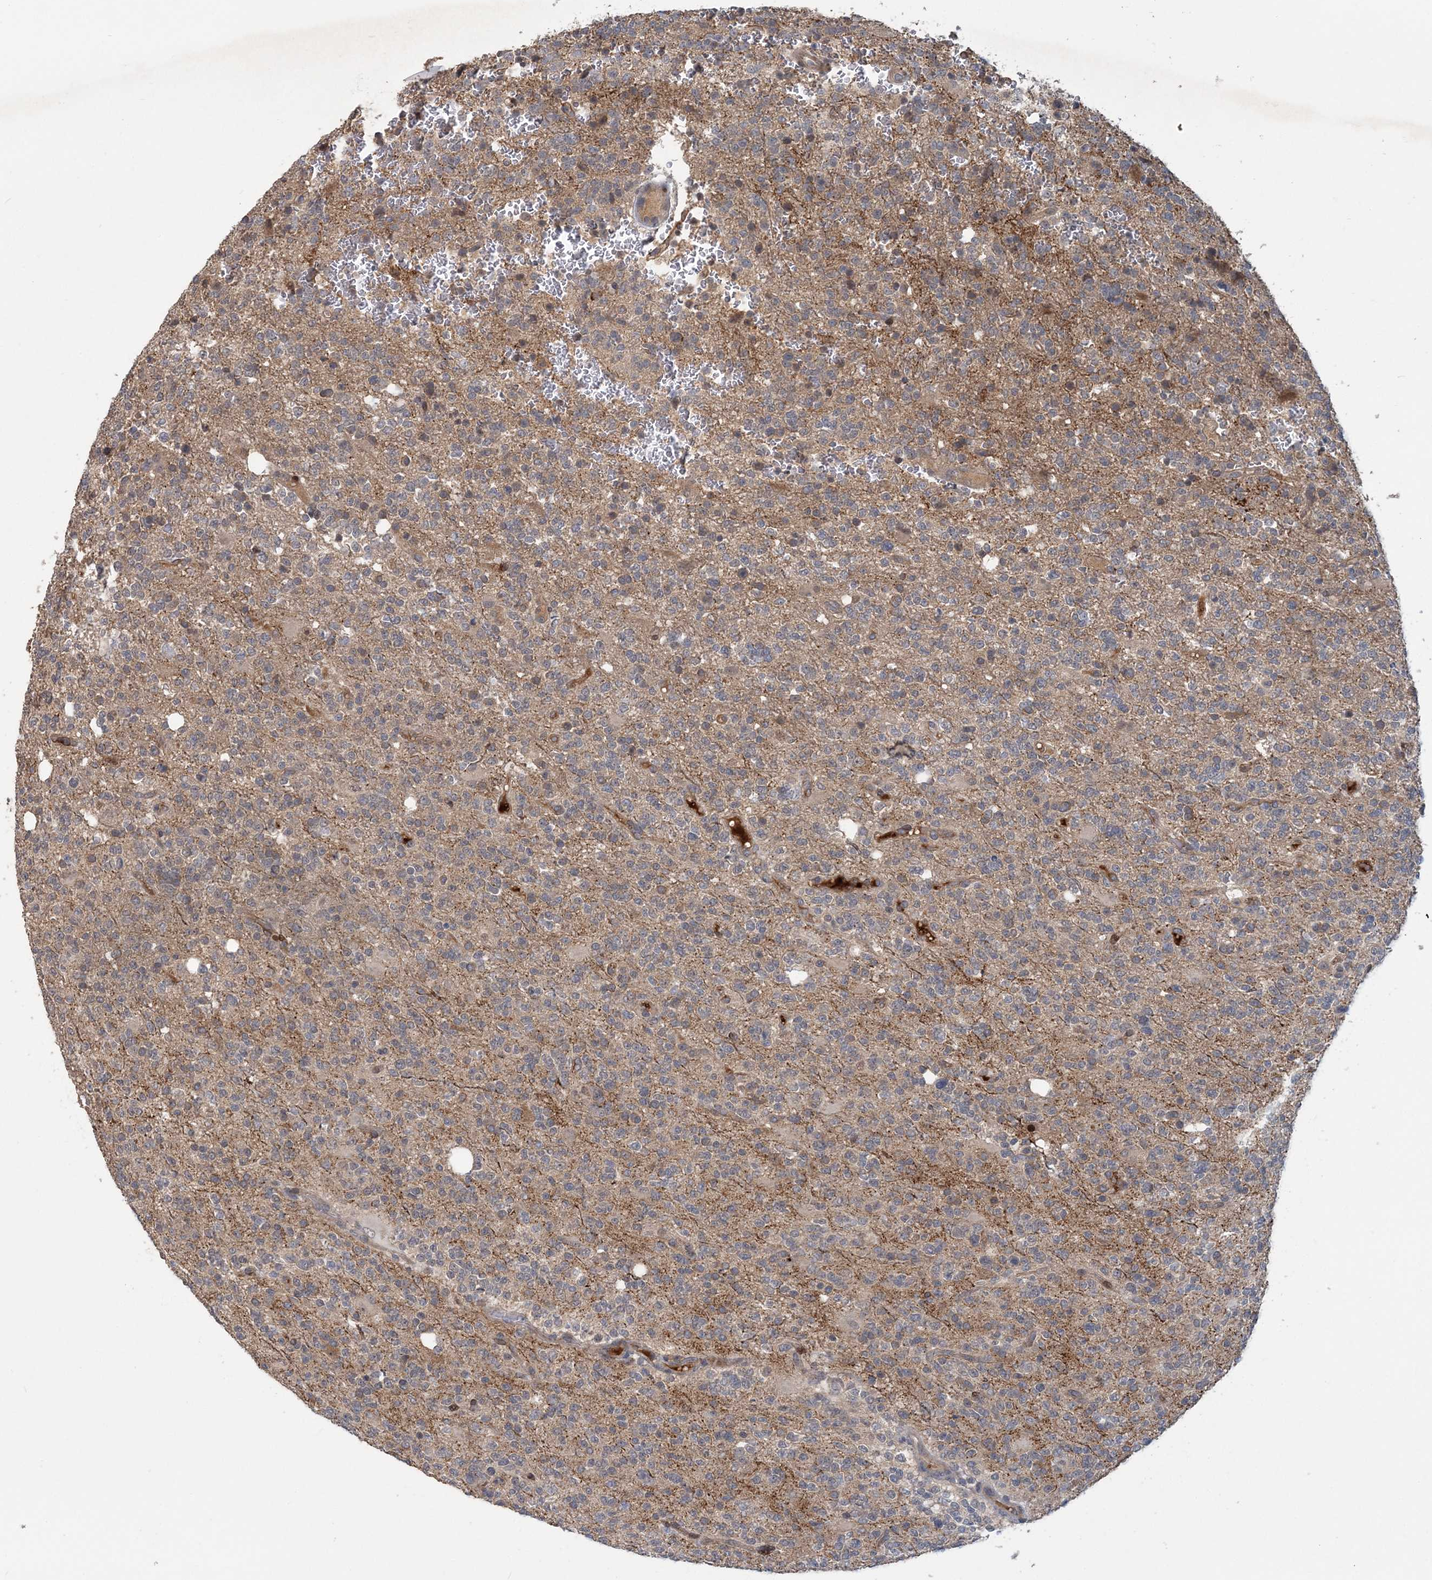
{"staining": {"intensity": "weak", "quantity": "25%-75%", "location": "cytoplasmic/membranous"}, "tissue": "glioma", "cell_type": "Tumor cells", "image_type": "cancer", "snomed": [{"axis": "morphology", "description": "Glioma, malignant, High grade"}, {"axis": "topography", "description": "Brain"}], "caption": "An image showing weak cytoplasmic/membranous staining in approximately 25%-75% of tumor cells in high-grade glioma (malignant), as visualized by brown immunohistochemical staining.", "gene": "RNF25", "patient": {"sex": "female", "age": 62}}